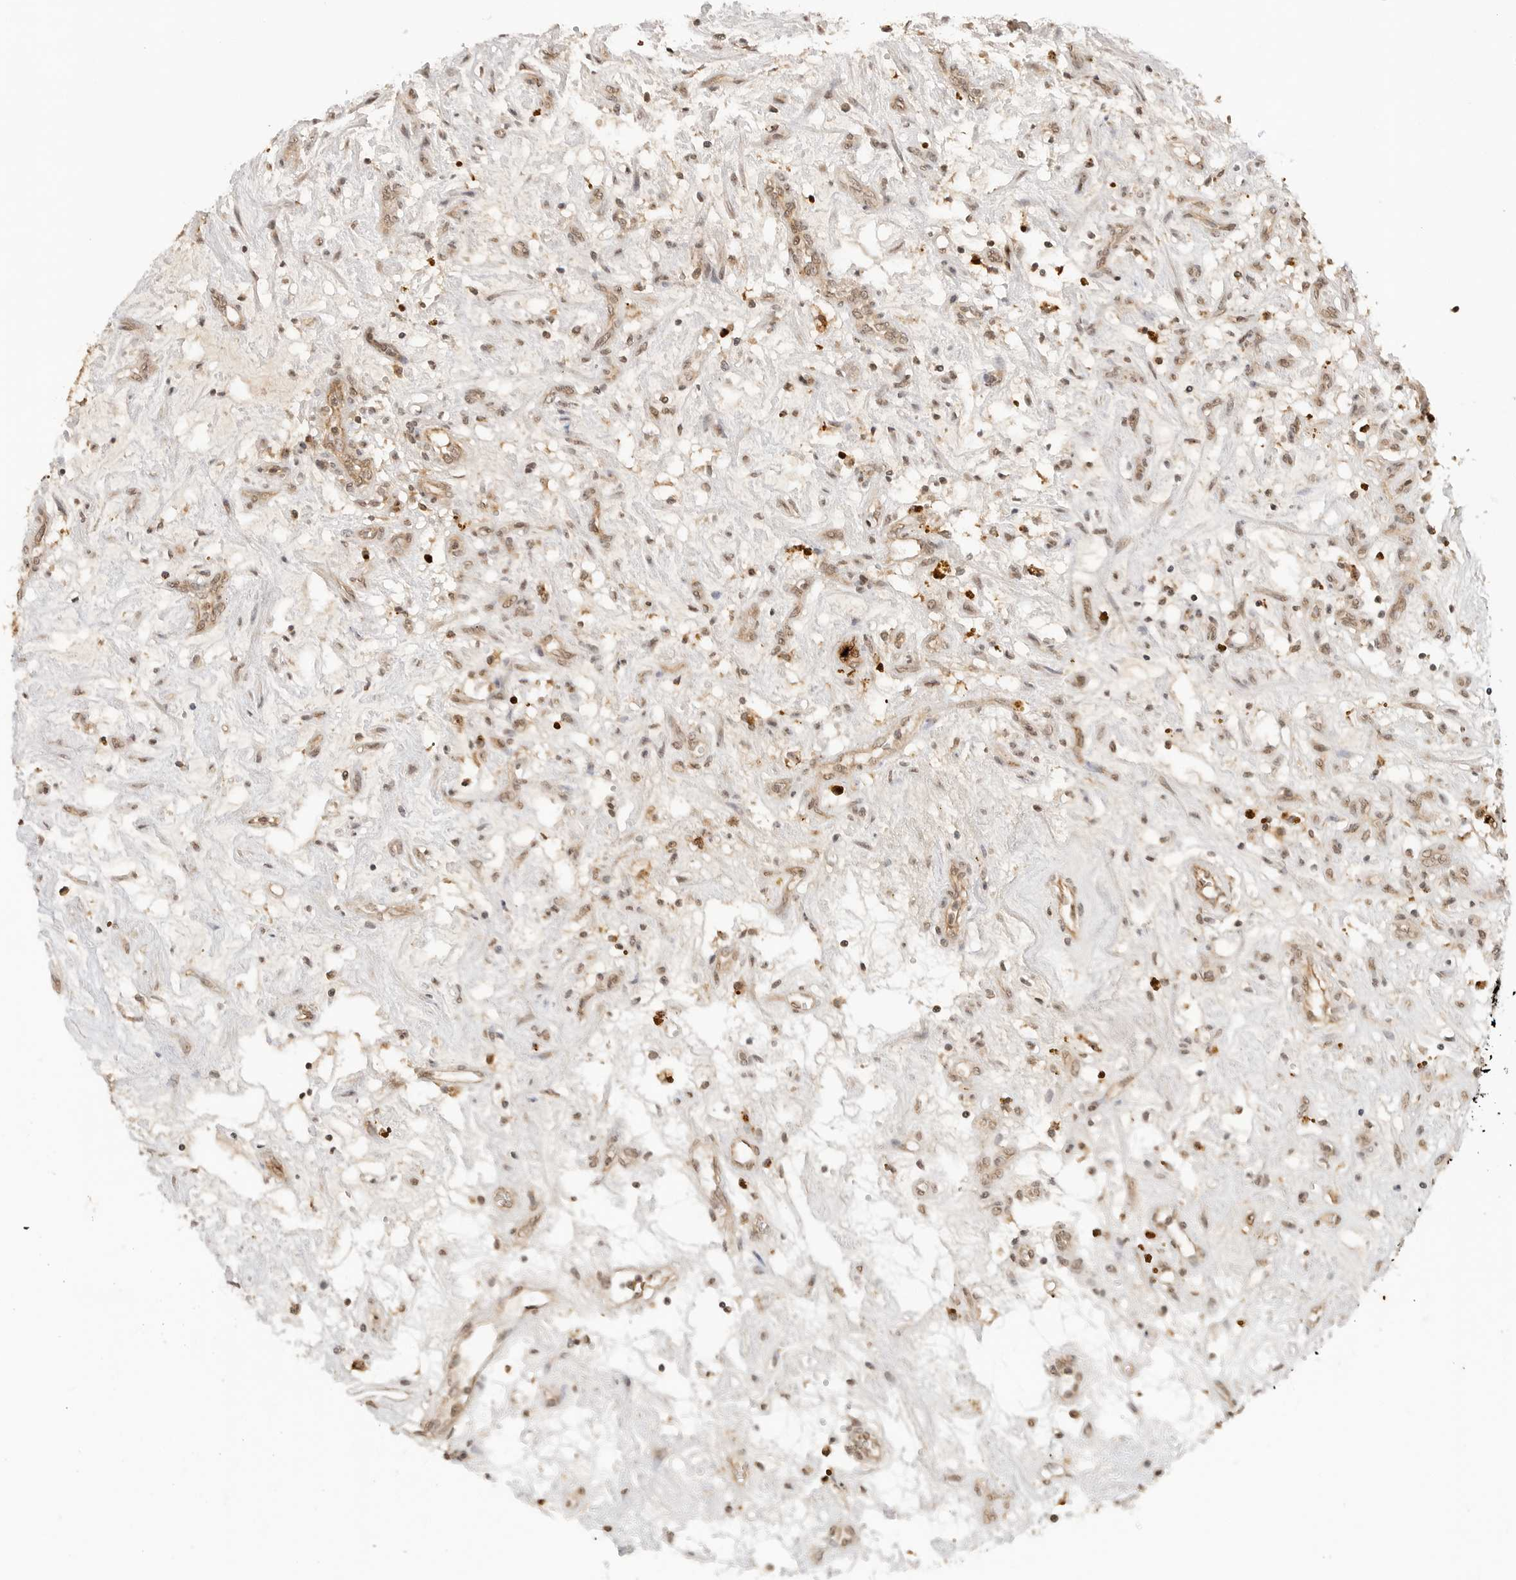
{"staining": {"intensity": "weak", "quantity": ">75%", "location": "cytoplasmic/membranous,nuclear"}, "tissue": "renal cancer", "cell_type": "Tumor cells", "image_type": "cancer", "snomed": [{"axis": "morphology", "description": "Adenocarcinoma, NOS"}, {"axis": "topography", "description": "Kidney"}], "caption": "This micrograph reveals immunohistochemistry staining of human adenocarcinoma (renal), with low weak cytoplasmic/membranous and nuclear expression in about >75% of tumor cells.", "gene": "GPR34", "patient": {"sex": "female", "age": 57}}